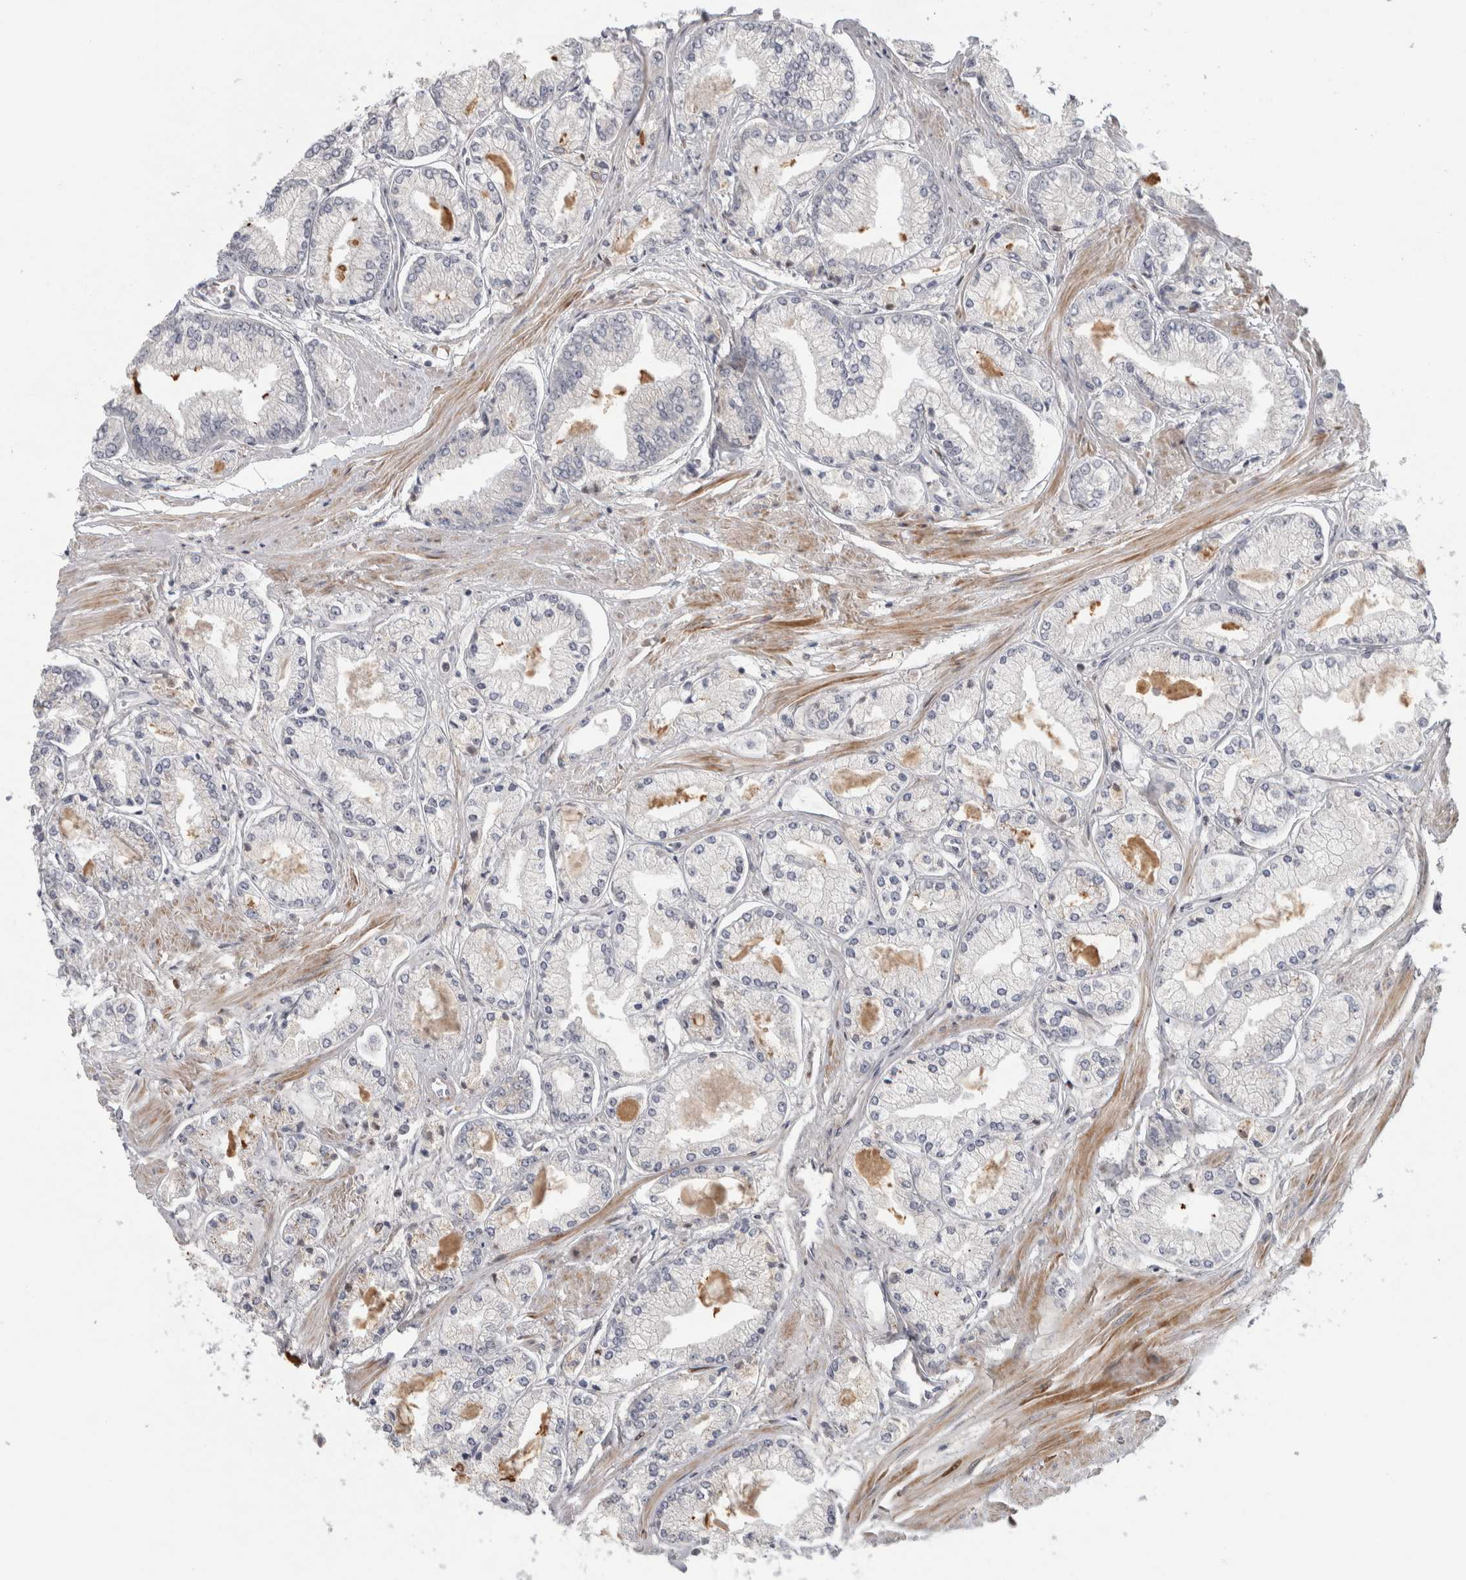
{"staining": {"intensity": "negative", "quantity": "none", "location": "none"}, "tissue": "prostate cancer", "cell_type": "Tumor cells", "image_type": "cancer", "snomed": [{"axis": "morphology", "description": "Adenocarcinoma, Low grade"}, {"axis": "topography", "description": "Prostate"}], "caption": "Low-grade adenocarcinoma (prostate) stained for a protein using immunohistochemistry exhibits no expression tumor cells.", "gene": "RBM48", "patient": {"sex": "male", "age": 52}}